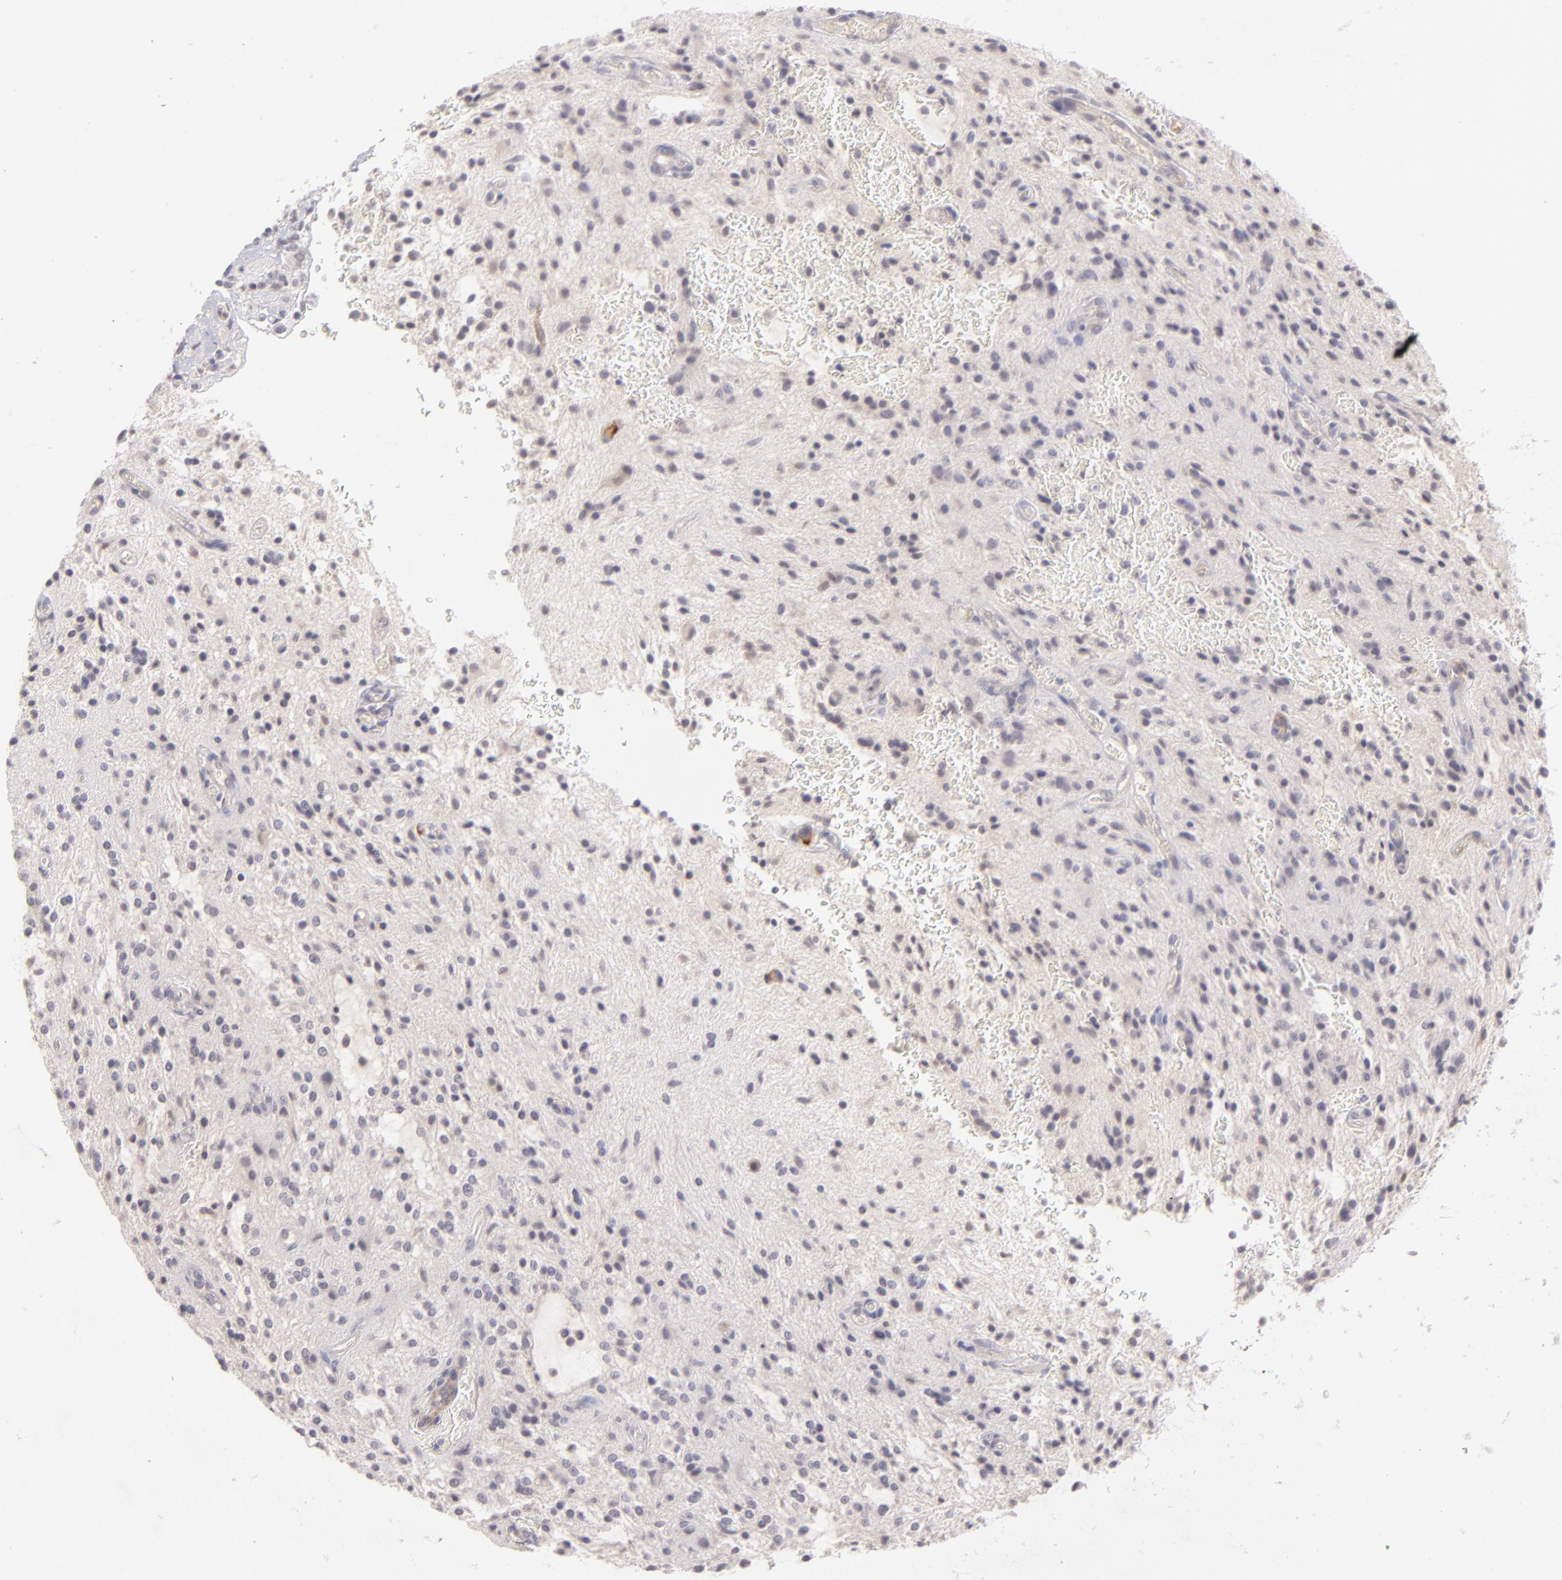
{"staining": {"intensity": "negative", "quantity": "none", "location": "none"}, "tissue": "glioma", "cell_type": "Tumor cells", "image_type": "cancer", "snomed": [{"axis": "morphology", "description": "Glioma, malignant, NOS"}, {"axis": "topography", "description": "Cerebellum"}], "caption": "Immunohistochemical staining of human glioma (malignant) demonstrates no significant staining in tumor cells.", "gene": "THBD", "patient": {"sex": "female", "age": 10}}